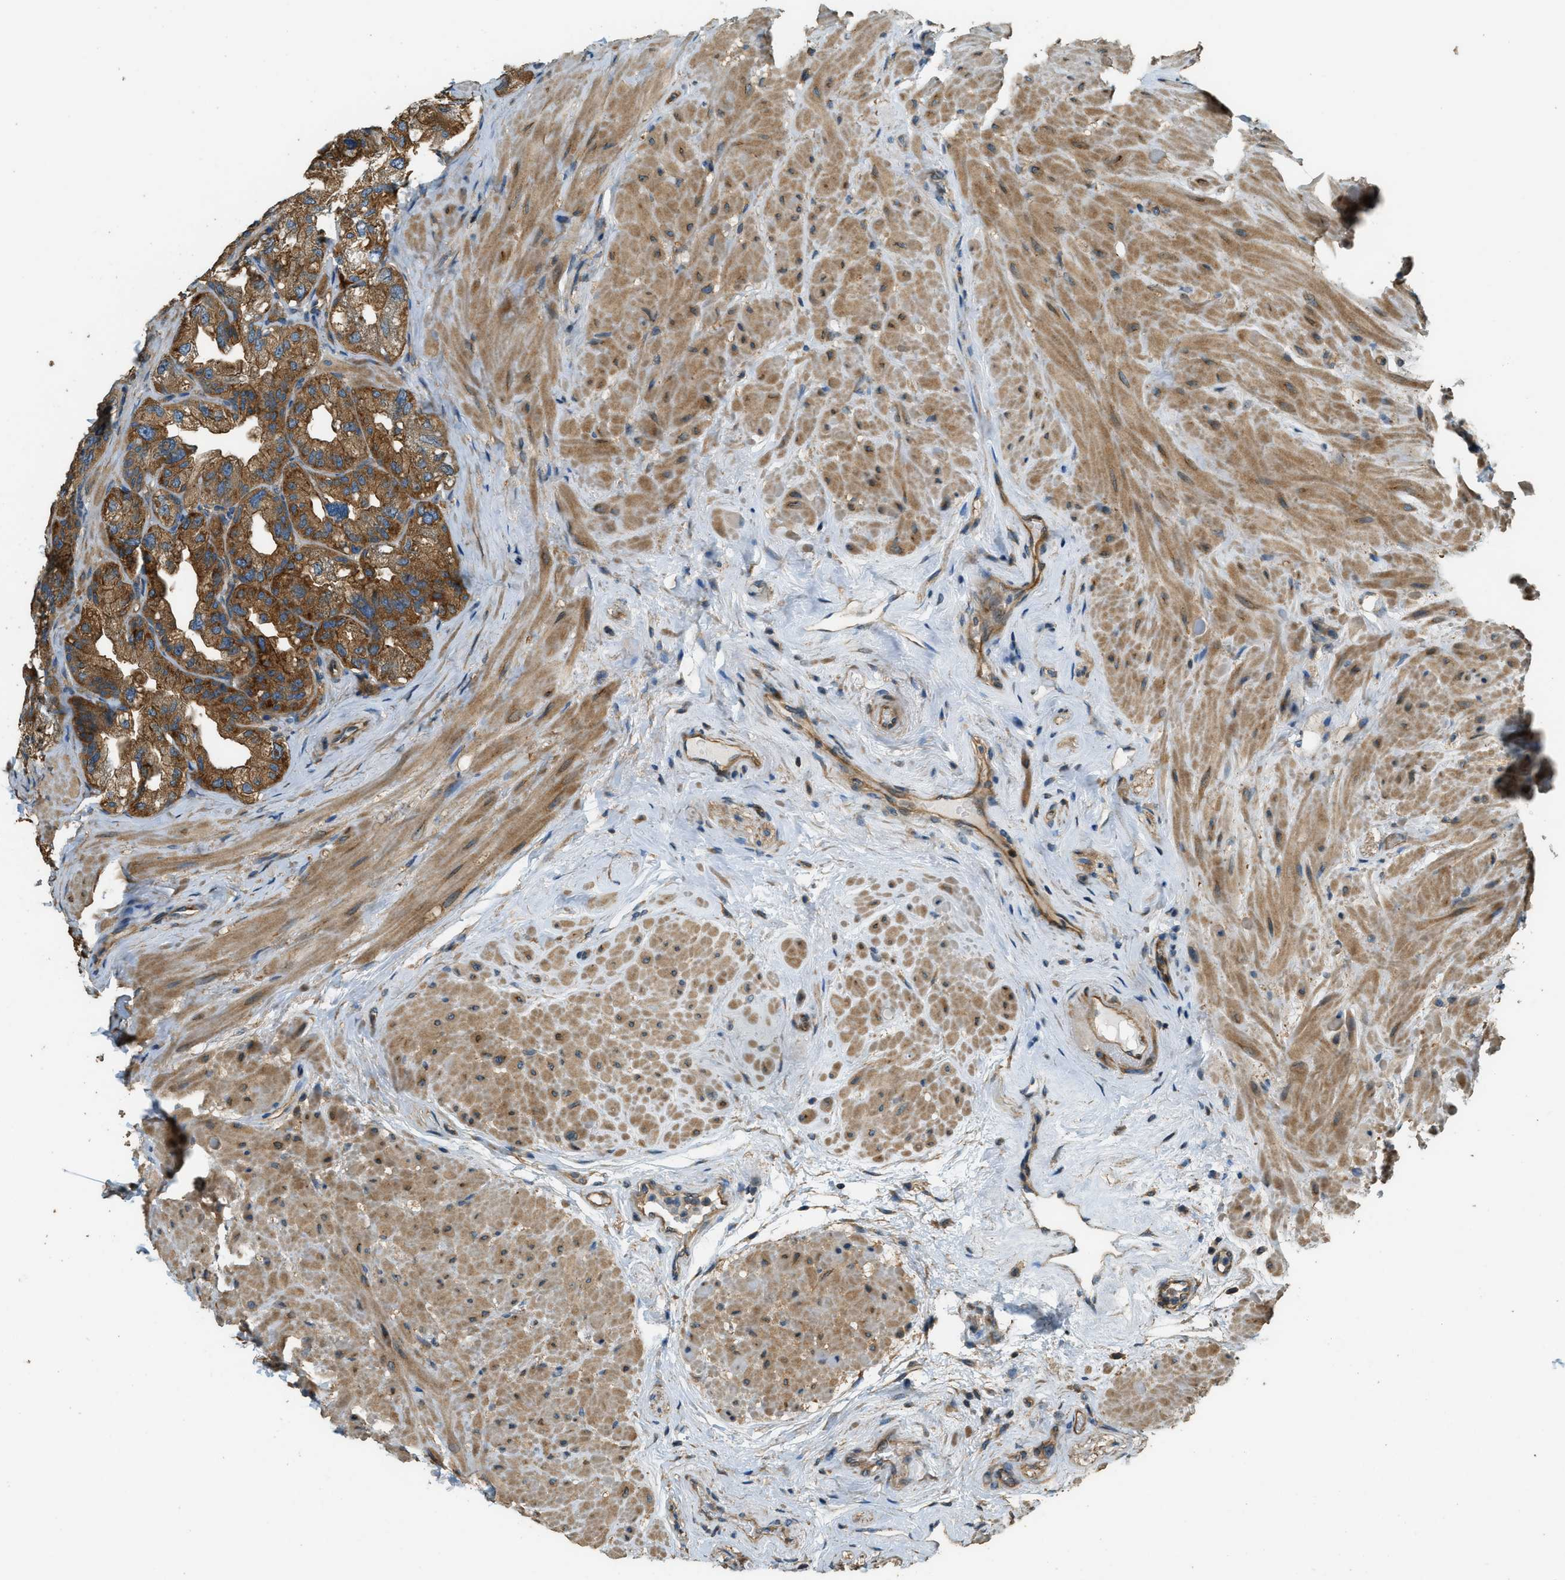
{"staining": {"intensity": "strong", "quantity": ">75%", "location": "cytoplasmic/membranous"}, "tissue": "seminal vesicle", "cell_type": "Glandular cells", "image_type": "normal", "snomed": [{"axis": "morphology", "description": "Normal tissue, NOS"}, {"axis": "topography", "description": "Seminal veicle"}], "caption": "Immunohistochemistry (IHC) photomicrograph of normal seminal vesicle stained for a protein (brown), which exhibits high levels of strong cytoplasmic/membranous staining in approximately >75% of glandular cells.", "gene": "MARS1", "patient": {"sex": "male", "age": 68}}